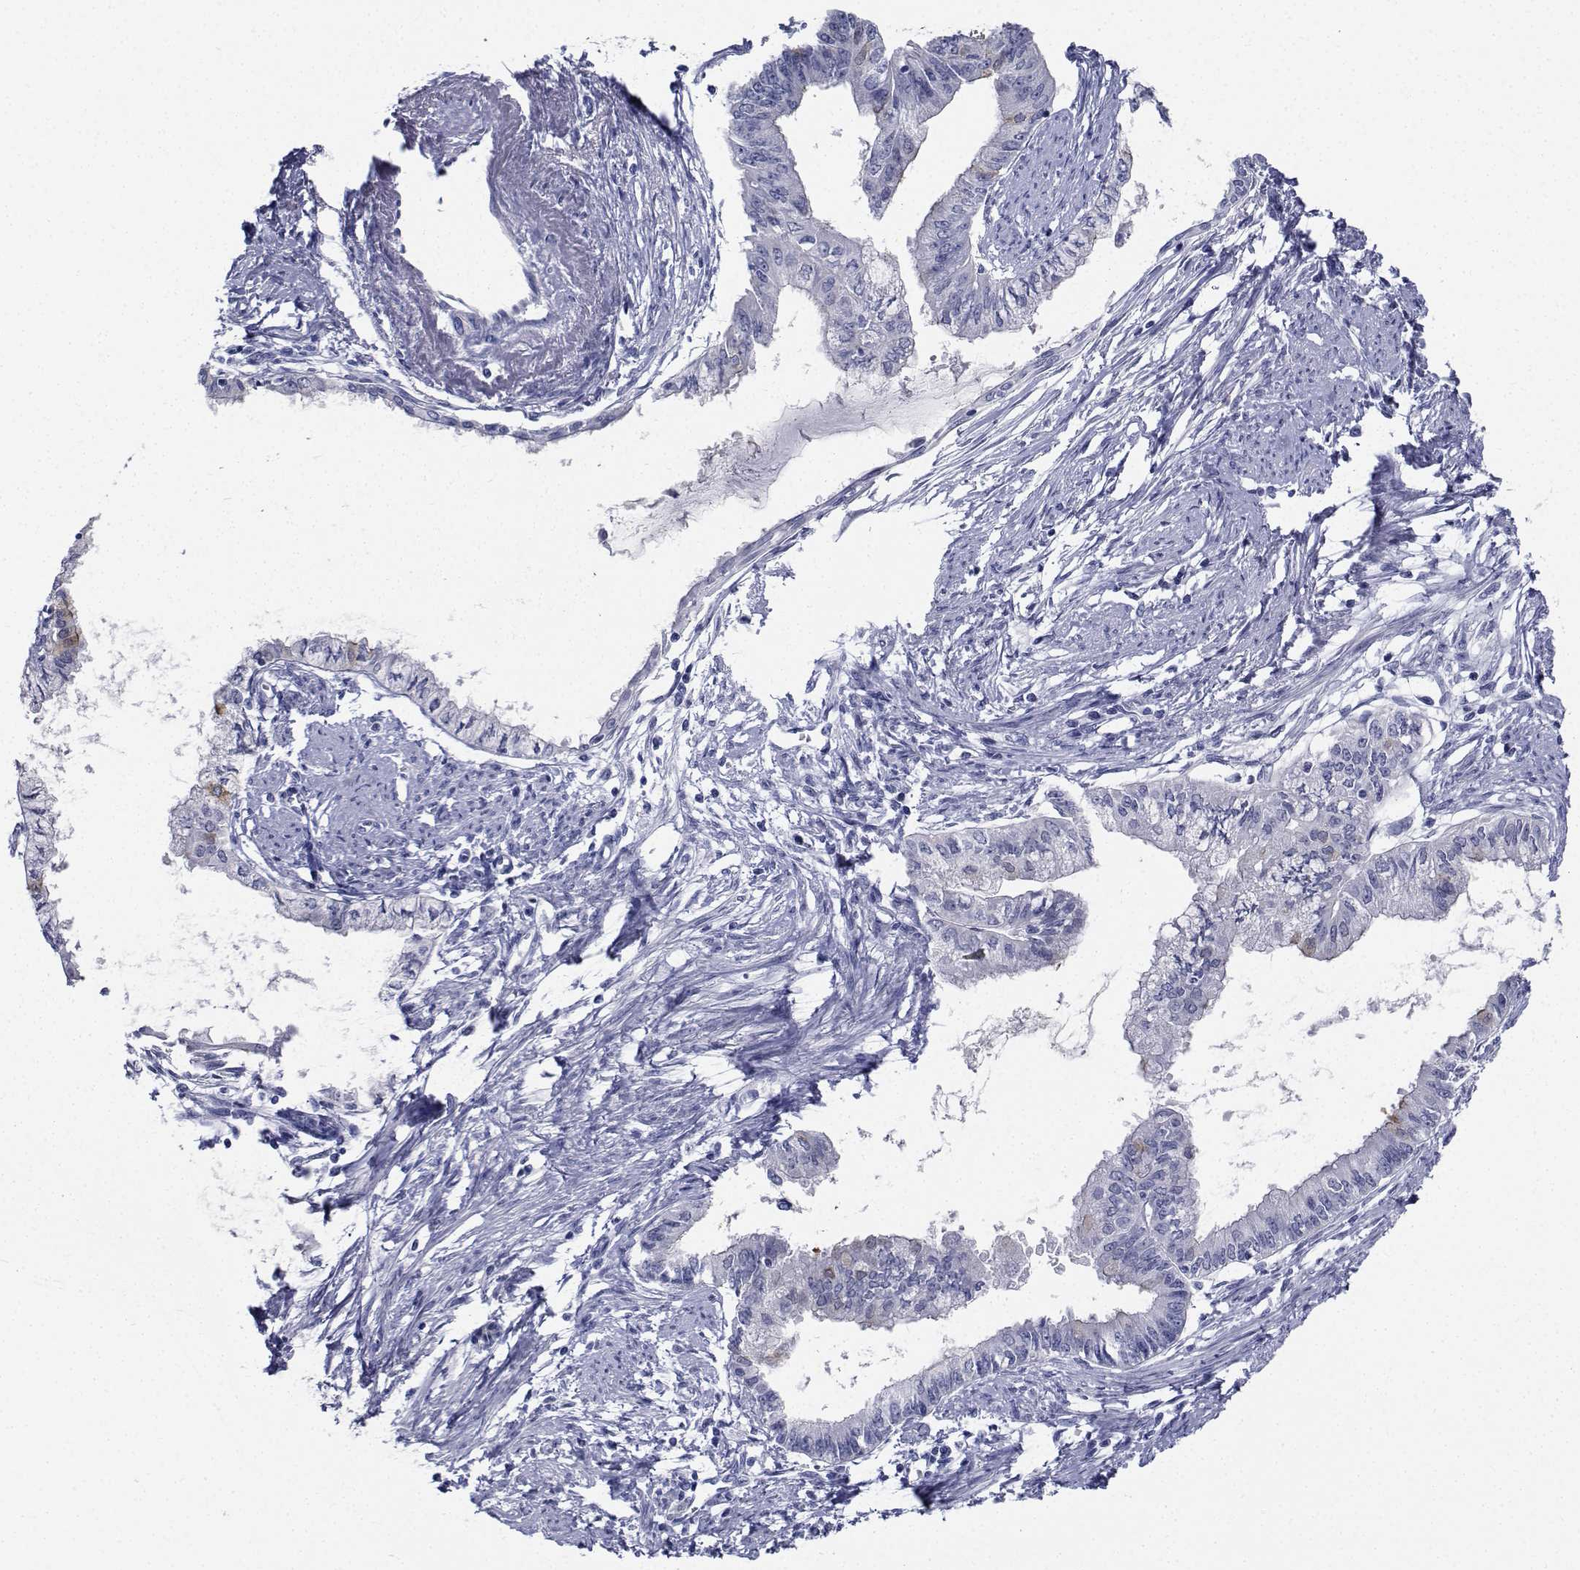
{"staining": {"intensity": "negative", "quantity": "none", "location": "none"}, "tissue": "endometrial cancer", "cell_type": "Tumor cells", "image_type": "cancer", "snomed": [{"axis": "morphology", "description": "Adenocarcinoma, NOS"}, {"axis": "topography", "description": "Endometrium"}], "caption": "A high-resolution image shows immunohistochemistry (IHC) staining of endometrial cancer, which exhibits no significant expression in tumor cells. (DAB IHC visualized using brightfield microscopy, high magnification).", "gene": "PLXNA4", "patient": {"sex": "female", "age": 76}}